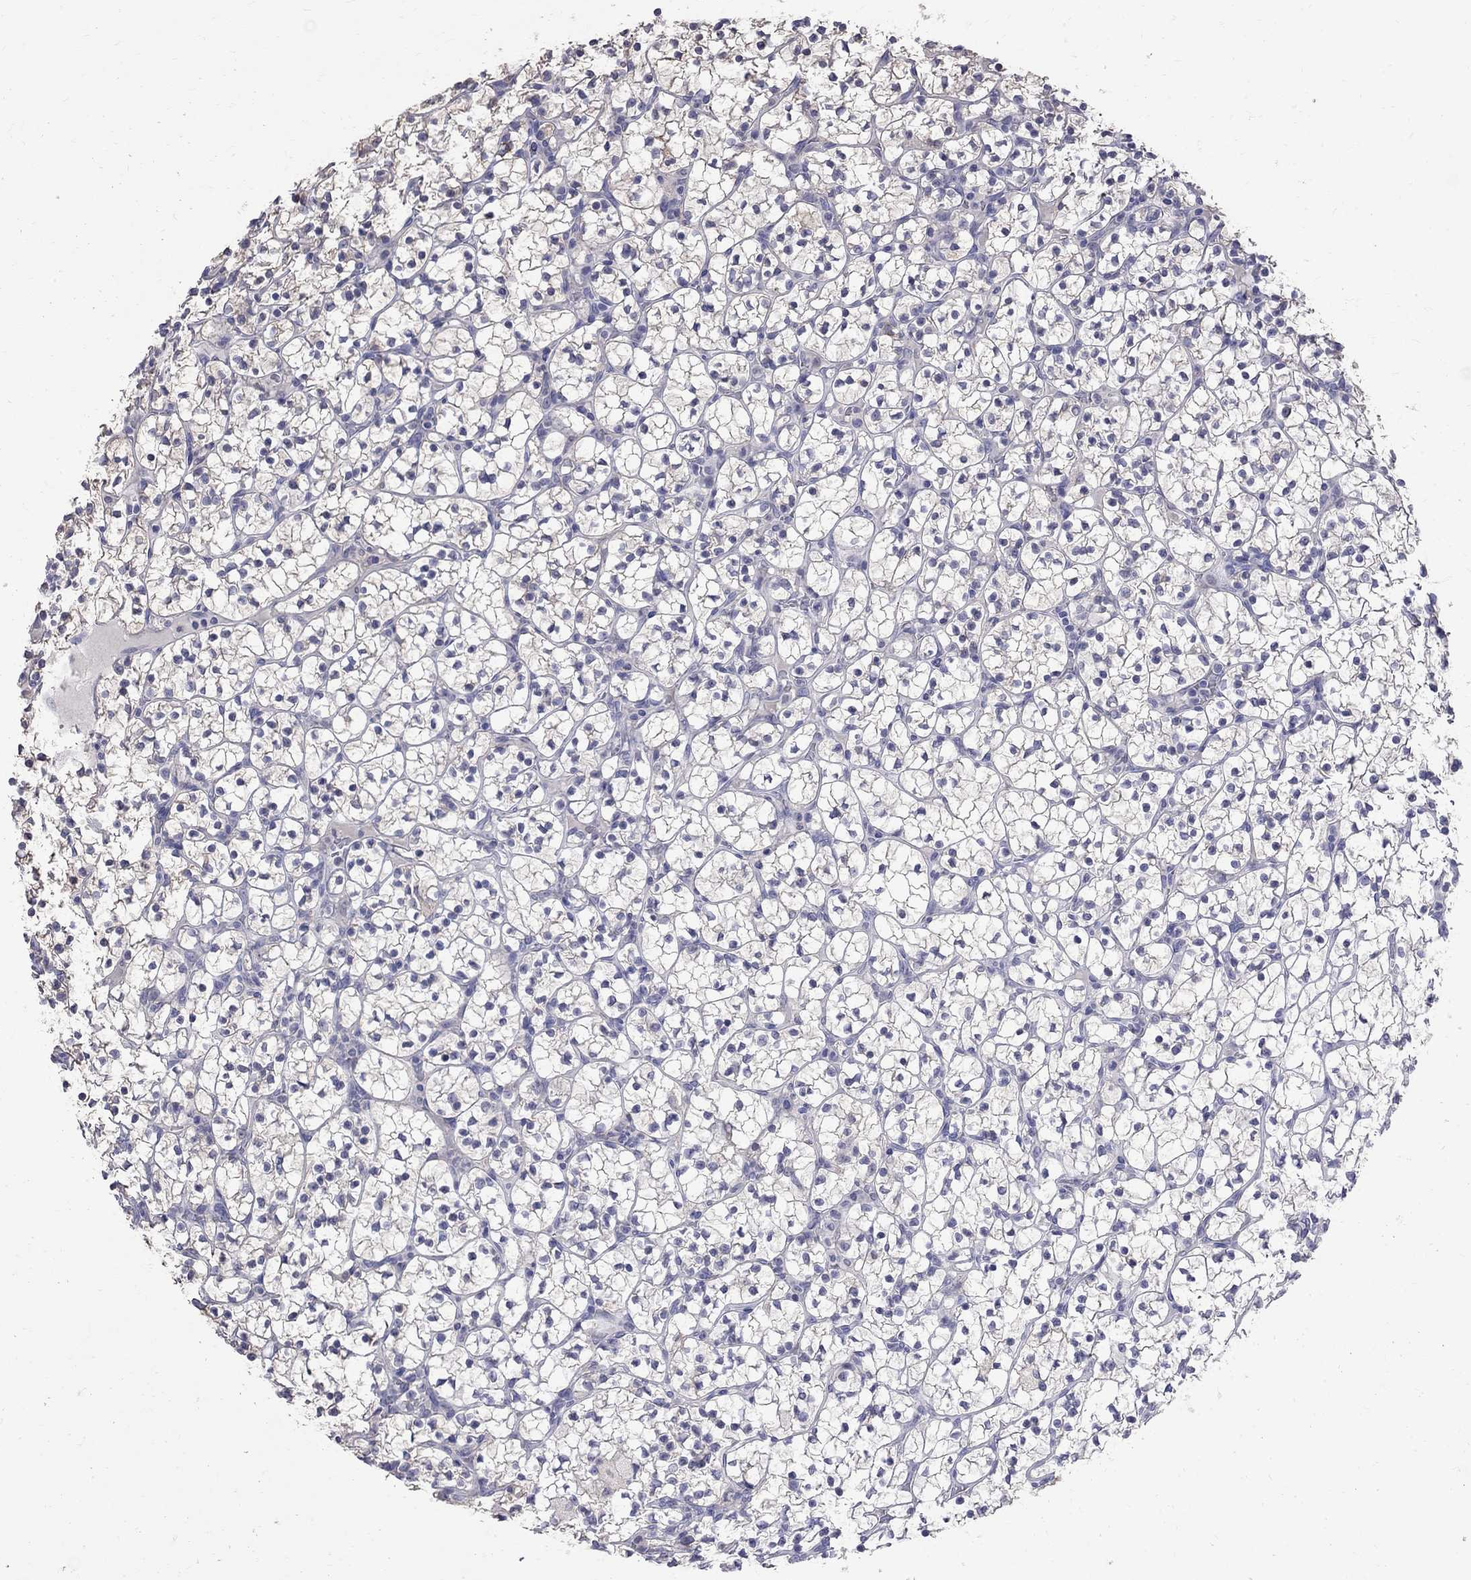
{"staining": {"intensity": "negative", "quantity": "none", "location": "none"}, "tissue": "renal cancer", "cell_type": "Tumor cells", "image_type": "cancer", "snomed": [{"axis": "morphology", "description": "Adenocarcinoma, NOS"}, {"axis": "topography", "description": "Kidney"}], "caption": "High power microscopy micrograph of an IHC photomicrograph of renal adenocarcinoma, revealing no significant expression in tumor cells.", "gene": "CKAP2", "patient": {"sex": "female", "age": 89}}